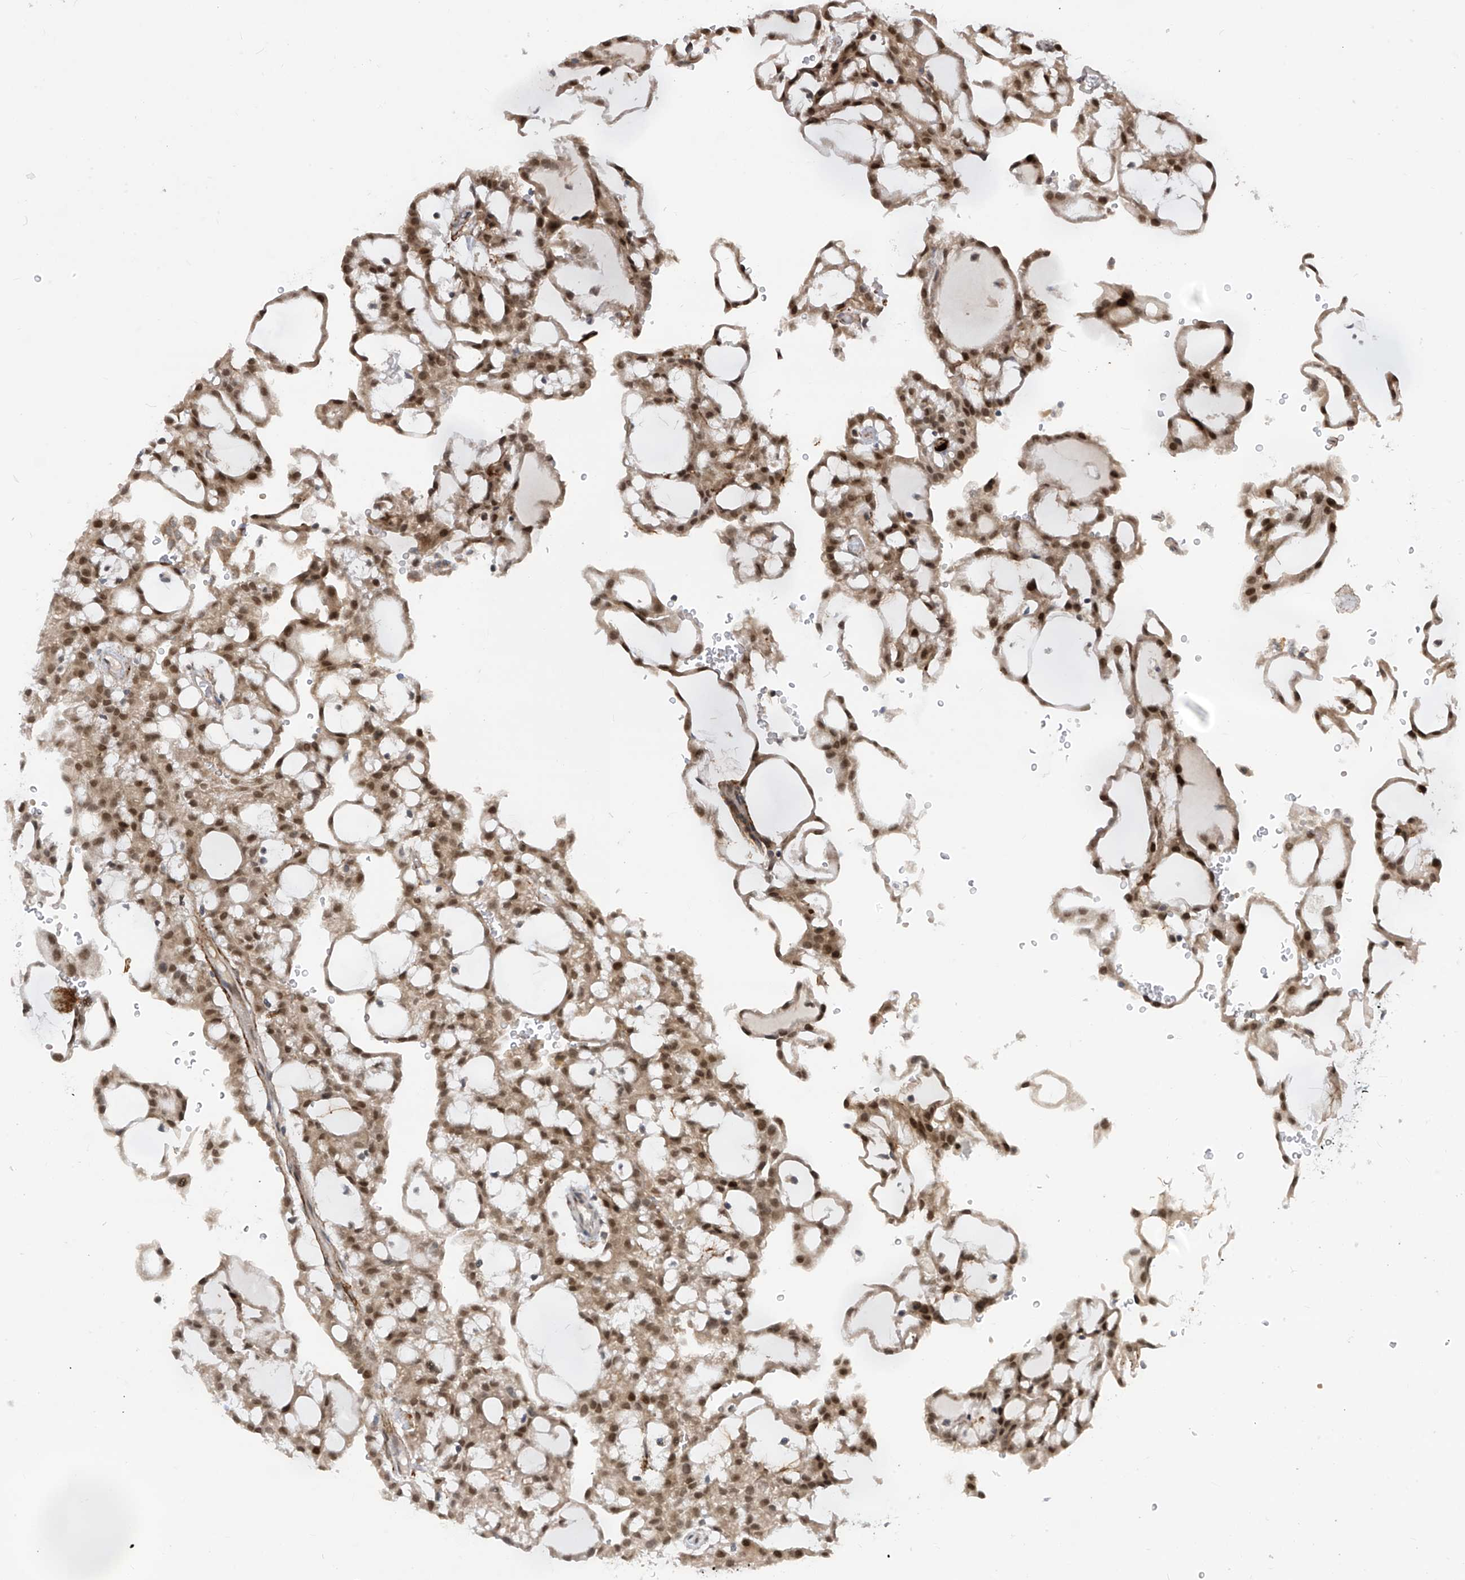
{"staining": {"intensity": "moderate", "quantity": ">75%", "location": "nuclear"}, "tissue": "renal cancer", "cell_type": "Tumor cells", "image_type": "cancer", "snomed": [{"axis": "morphology", "description": "Adenocarcinoma, NOS"}, {"axis": "topography", "description": "Kidney"}], "caption": "IHC of renal cancer displays medium levels of moderate nuclear staining in approximately >75% of tumor cells.", "gene": "LAGE3", "patient": {"sex": "male", "age": 63}}